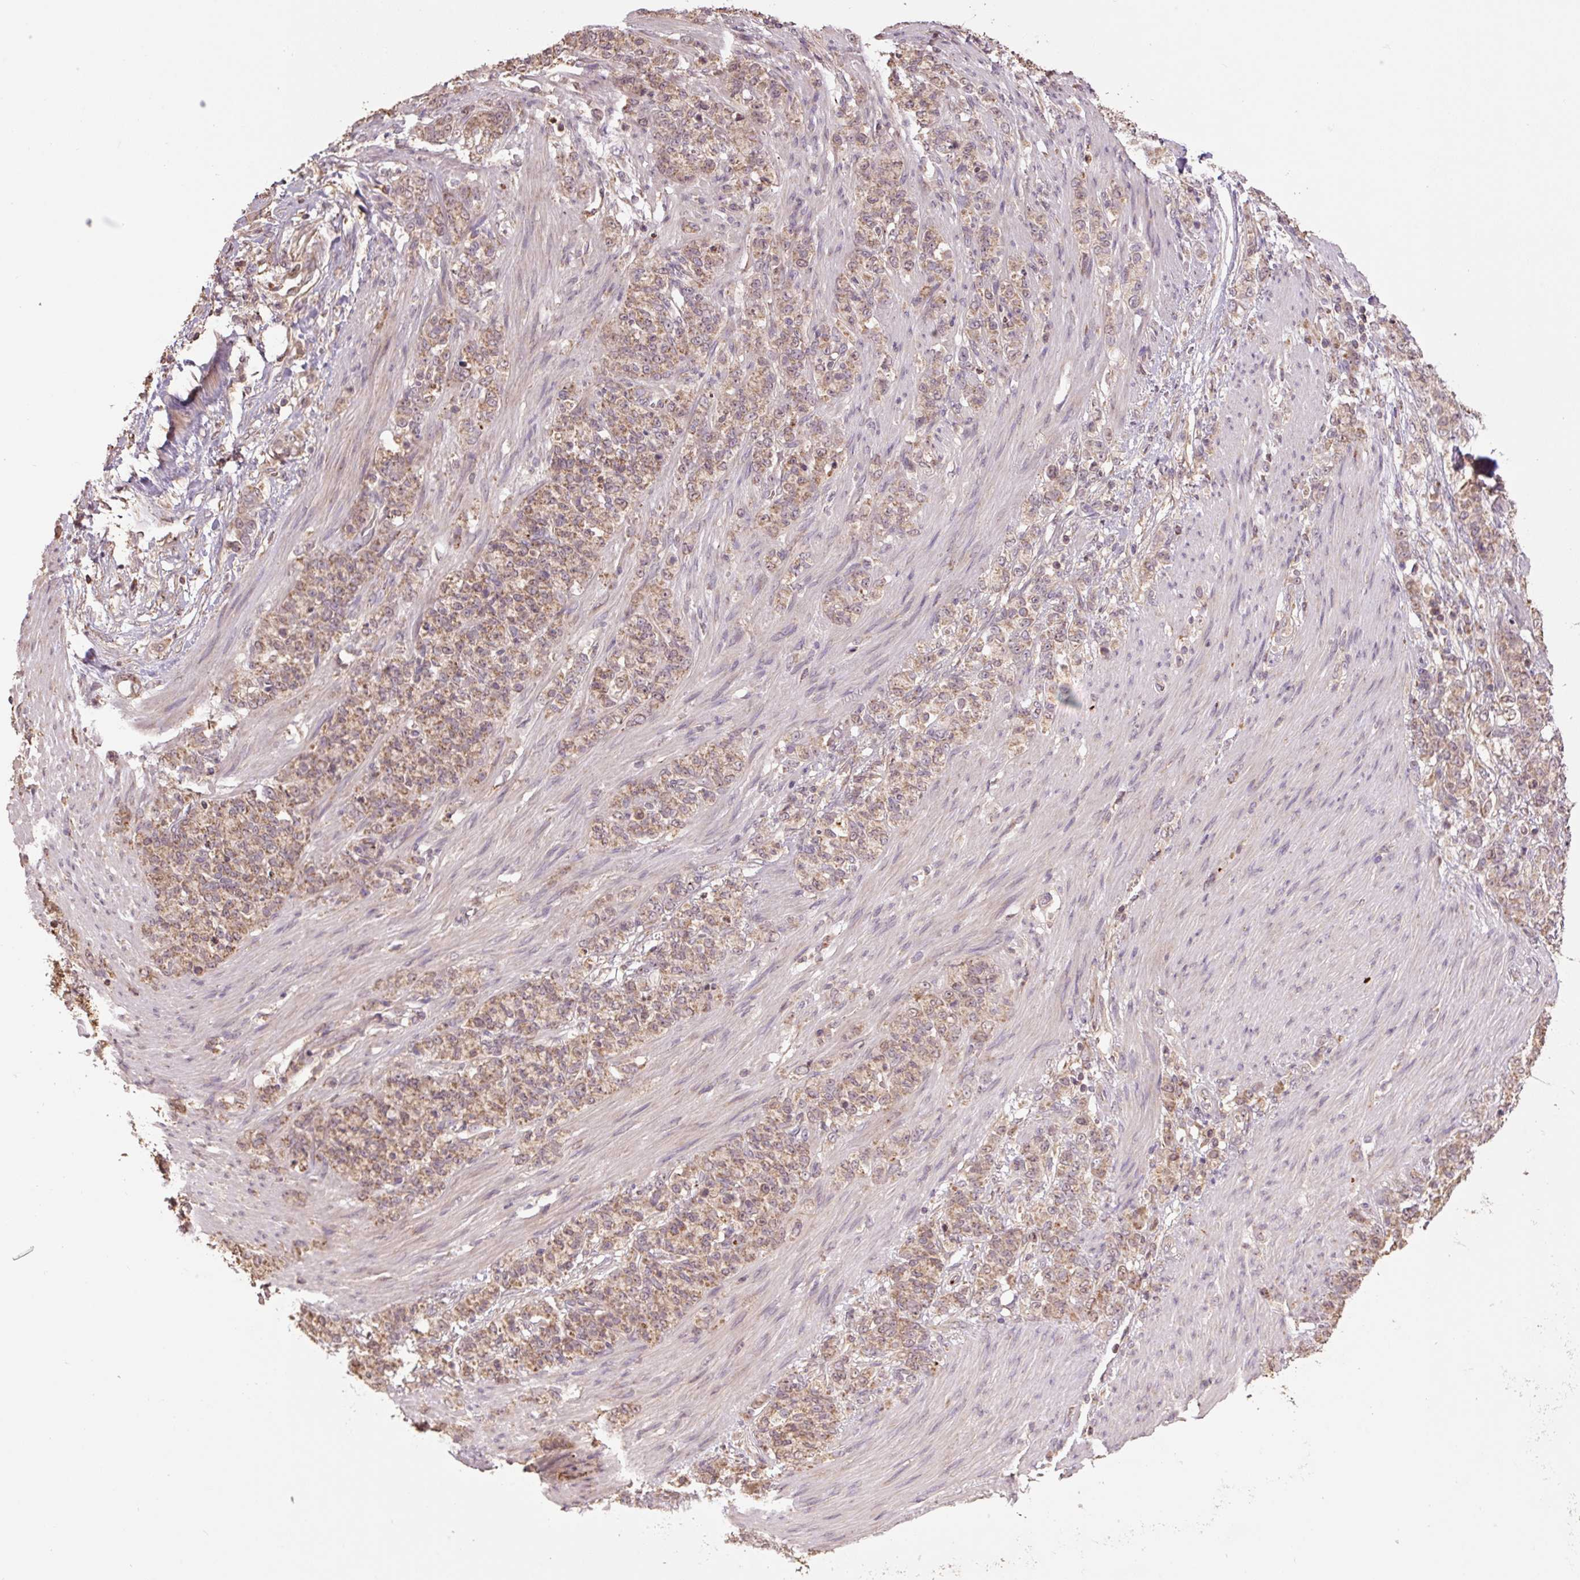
{"staining": {"intensity": "moderate", "quantity": ">75%", "location": "cytoplasmic/membranous"}, "tissue": "stomach cancer", "cell_type": "Tumor cells", "image_type": "cancer", "snomed": [{"axis": "morphology", "description": "Adenocarcinoma, NOS"}, {"axis": "topography", "description": "Stomach"}], "caption": "DAB immunohistochemical staining of human stomach adenocarcinoma exhibits moderate cytoplasmic/membranous protein staining in about >75% of tumor cells.", "gene": "TMEM160", "patient": {"sex": "female", "age": 79}}